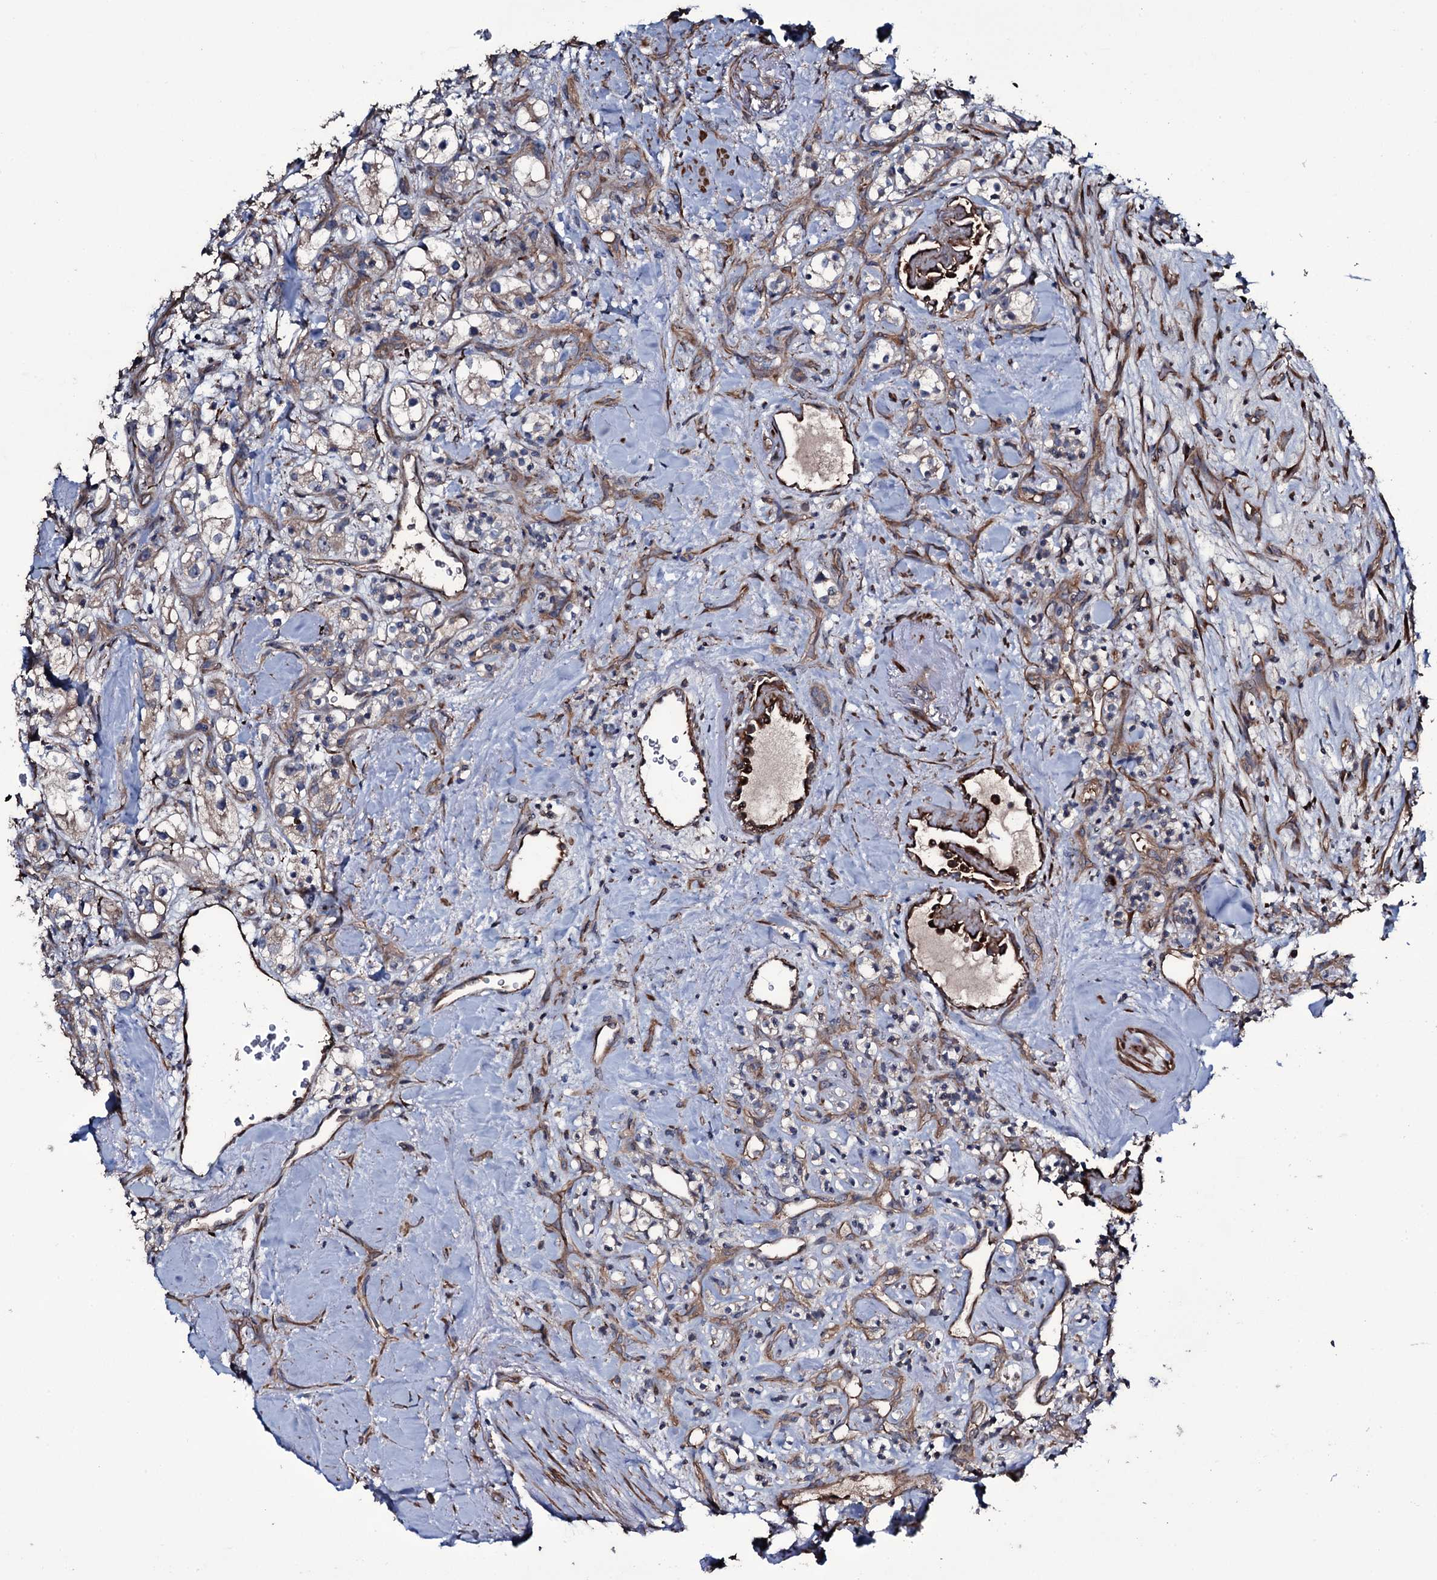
{"staining": {"intensity": "negative", "quantity": "none", "location": "none"}, "tissue": "renal cancer", "cell_type": "Tumor cells", "image_type": "cancer", "snomed": [{"axis": "morphology", "description": "Adenocarcinoma, NOS"}, {"axis": "topography", "description": "Kidney"}], "caption": "A high-resolution image shows immunohistochemistry (IHC) staining of adenocarcinoma (renal), which exhibits no significant positivity in tumor cells.", "gene": "WIPF3", "patient": {"sex": "male", "age": 77}}